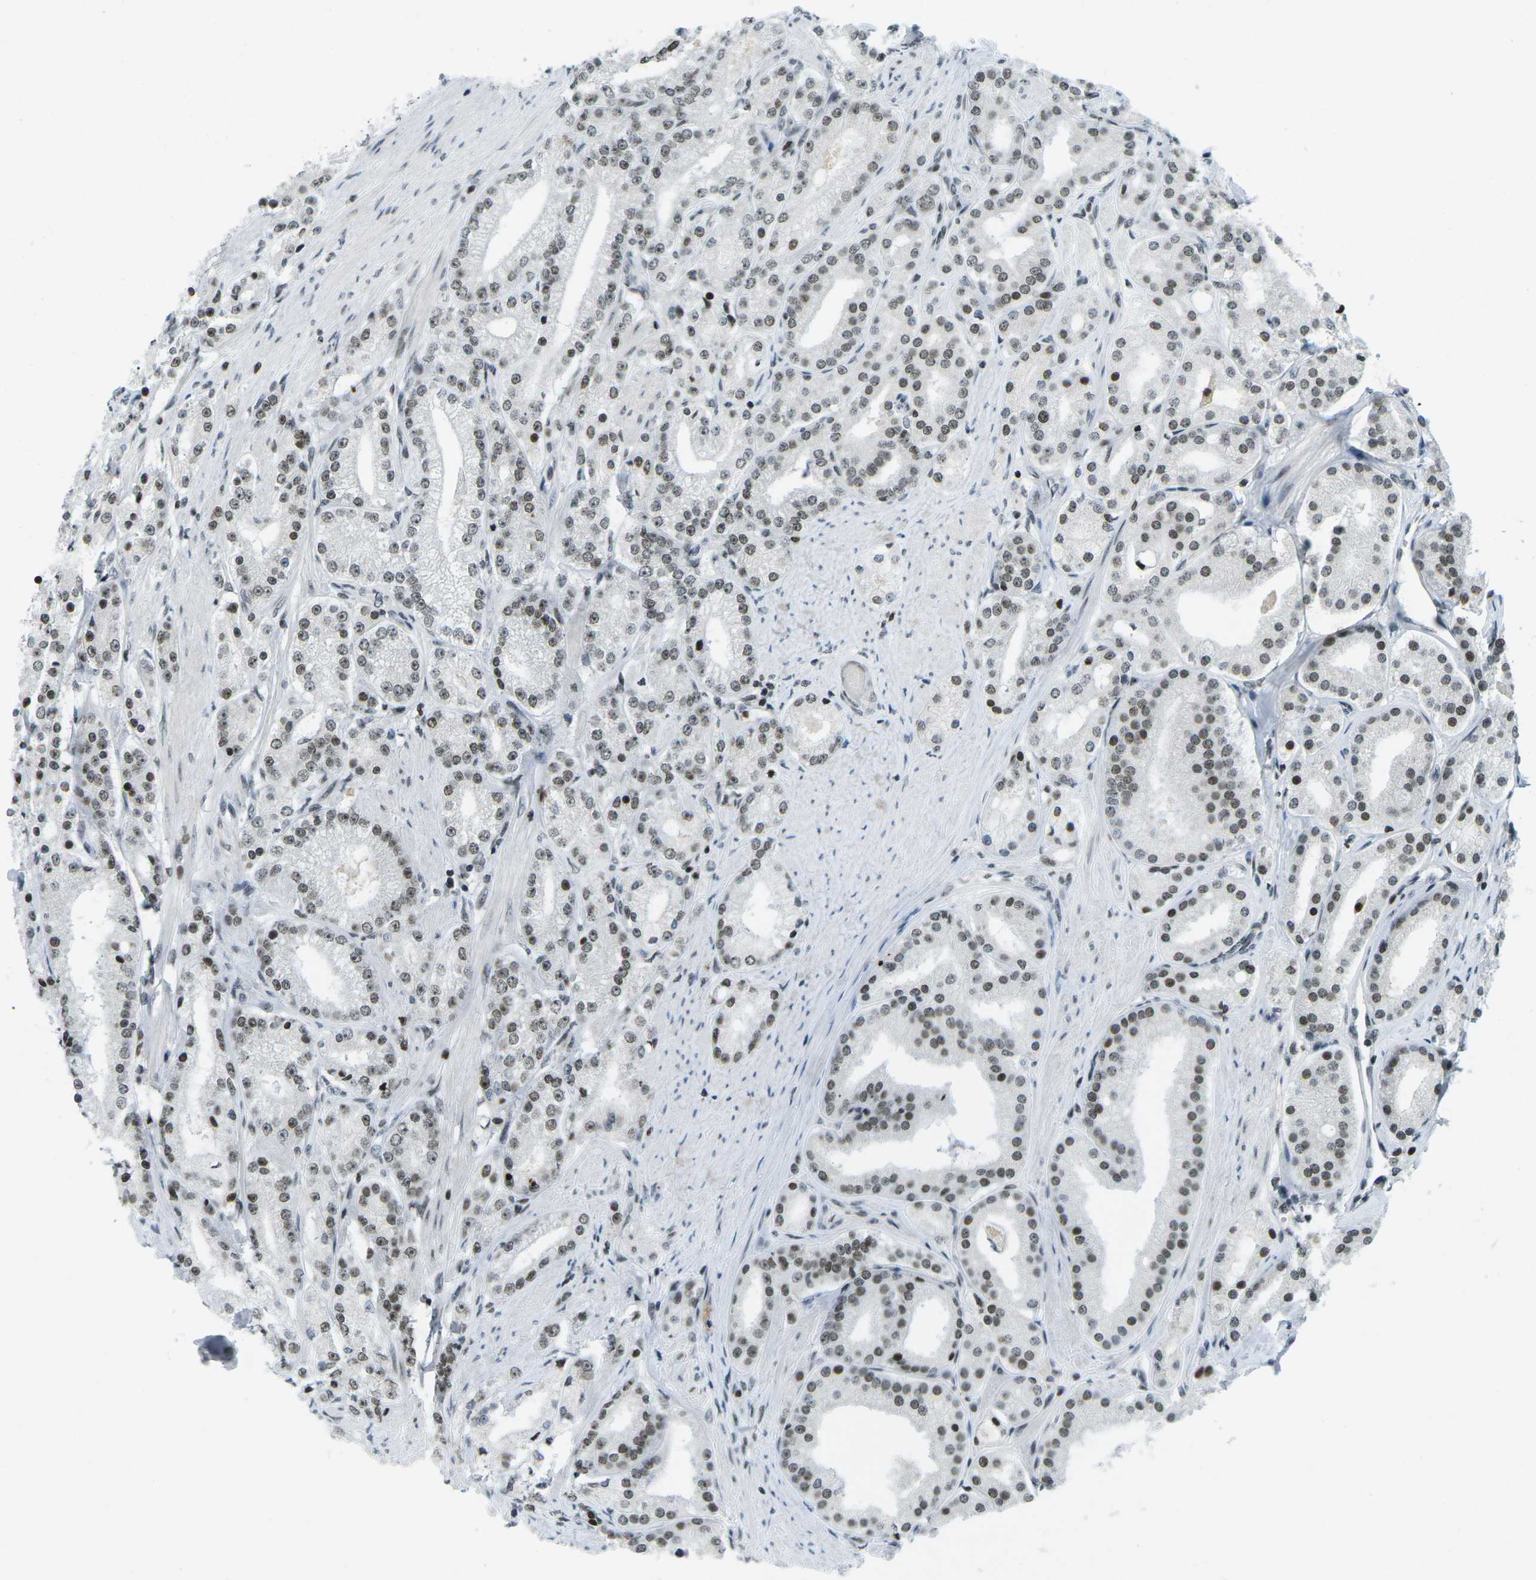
{"staining": {"intensity": "moderate", "quantity": ">75%", "location": "nuclear"}, "tissue": "prostate cancer", "cell_type": "Tumor cells", "image_type": "cancer", "snomed": [{"axis": "morphology", "description": "Adenocarcinoma, Low grade"}, {"axis": "topography", "description": "Prostate"}], "caption": "Human adenocarcinoma (low-grade) (prostate) stained with a protein marker demonstrates moderate staining in tumor cells.", "gene": "EME1", "patient": {"sex": "male", "age": 63}}